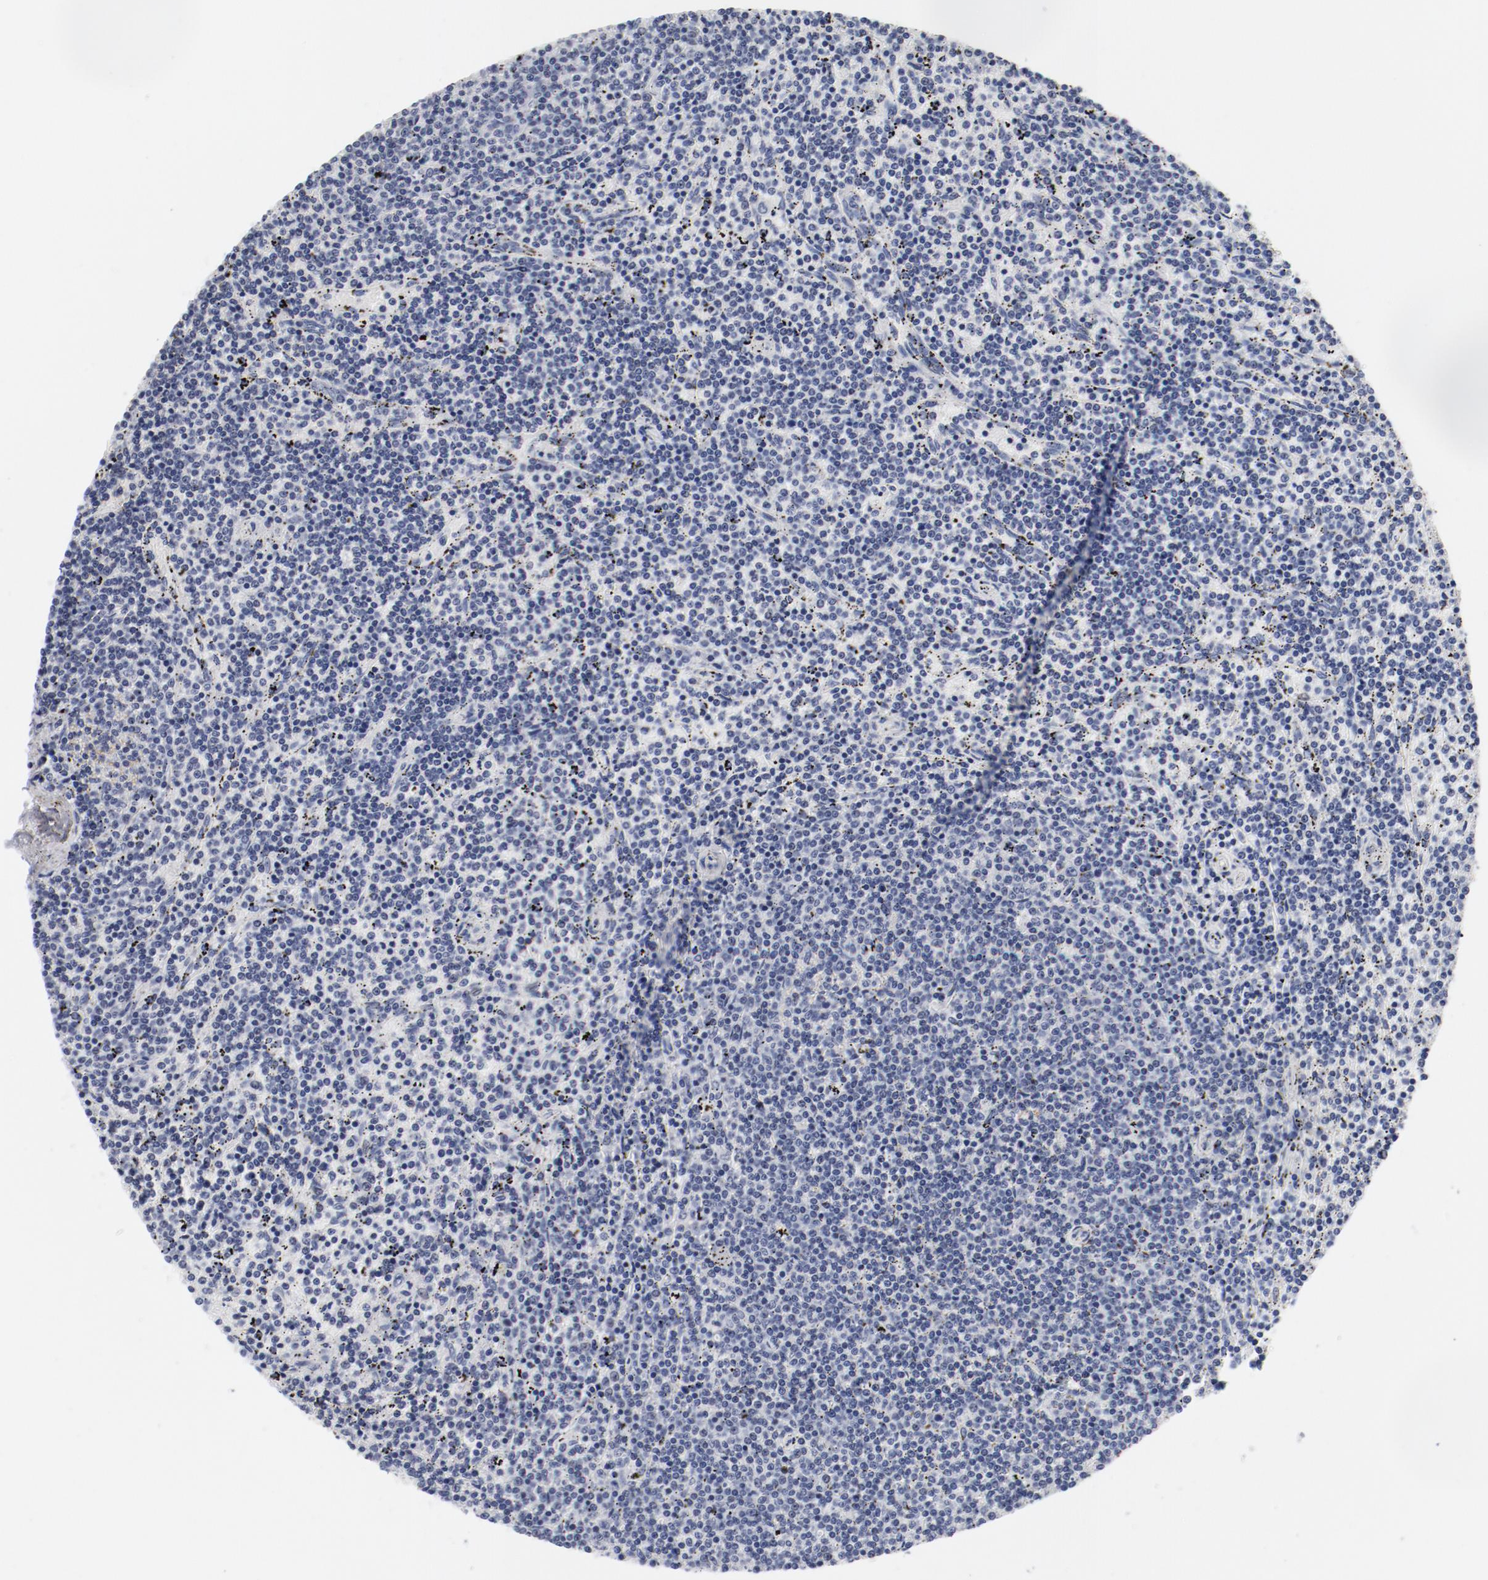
{"staining": {"intensity": "negative", "quantity": "none", "location": "none"}, "tissue": "lymphoma", "cell_type": "Tumor cells", "image_type": "cancer", "snomed": [{"axis": "morphology", "description": "Malignant lymphoma, non-Hodgkin's type, Low grade"}, {"axis": "topography", "description": "Spleen"}], "caption": "DAB (3,3'-diaminobenzidine) immunohistochemical staining of human low-grade malignant lymphoma, non-Hodgkin's type exhibits no significant staining in tumor cells. The staining is performed using DAB brown chromogen with nuclei counter-stained in using hematoxylin.", "gene": "KCNK13", "patient": {"sex": "female", "age": 50}}